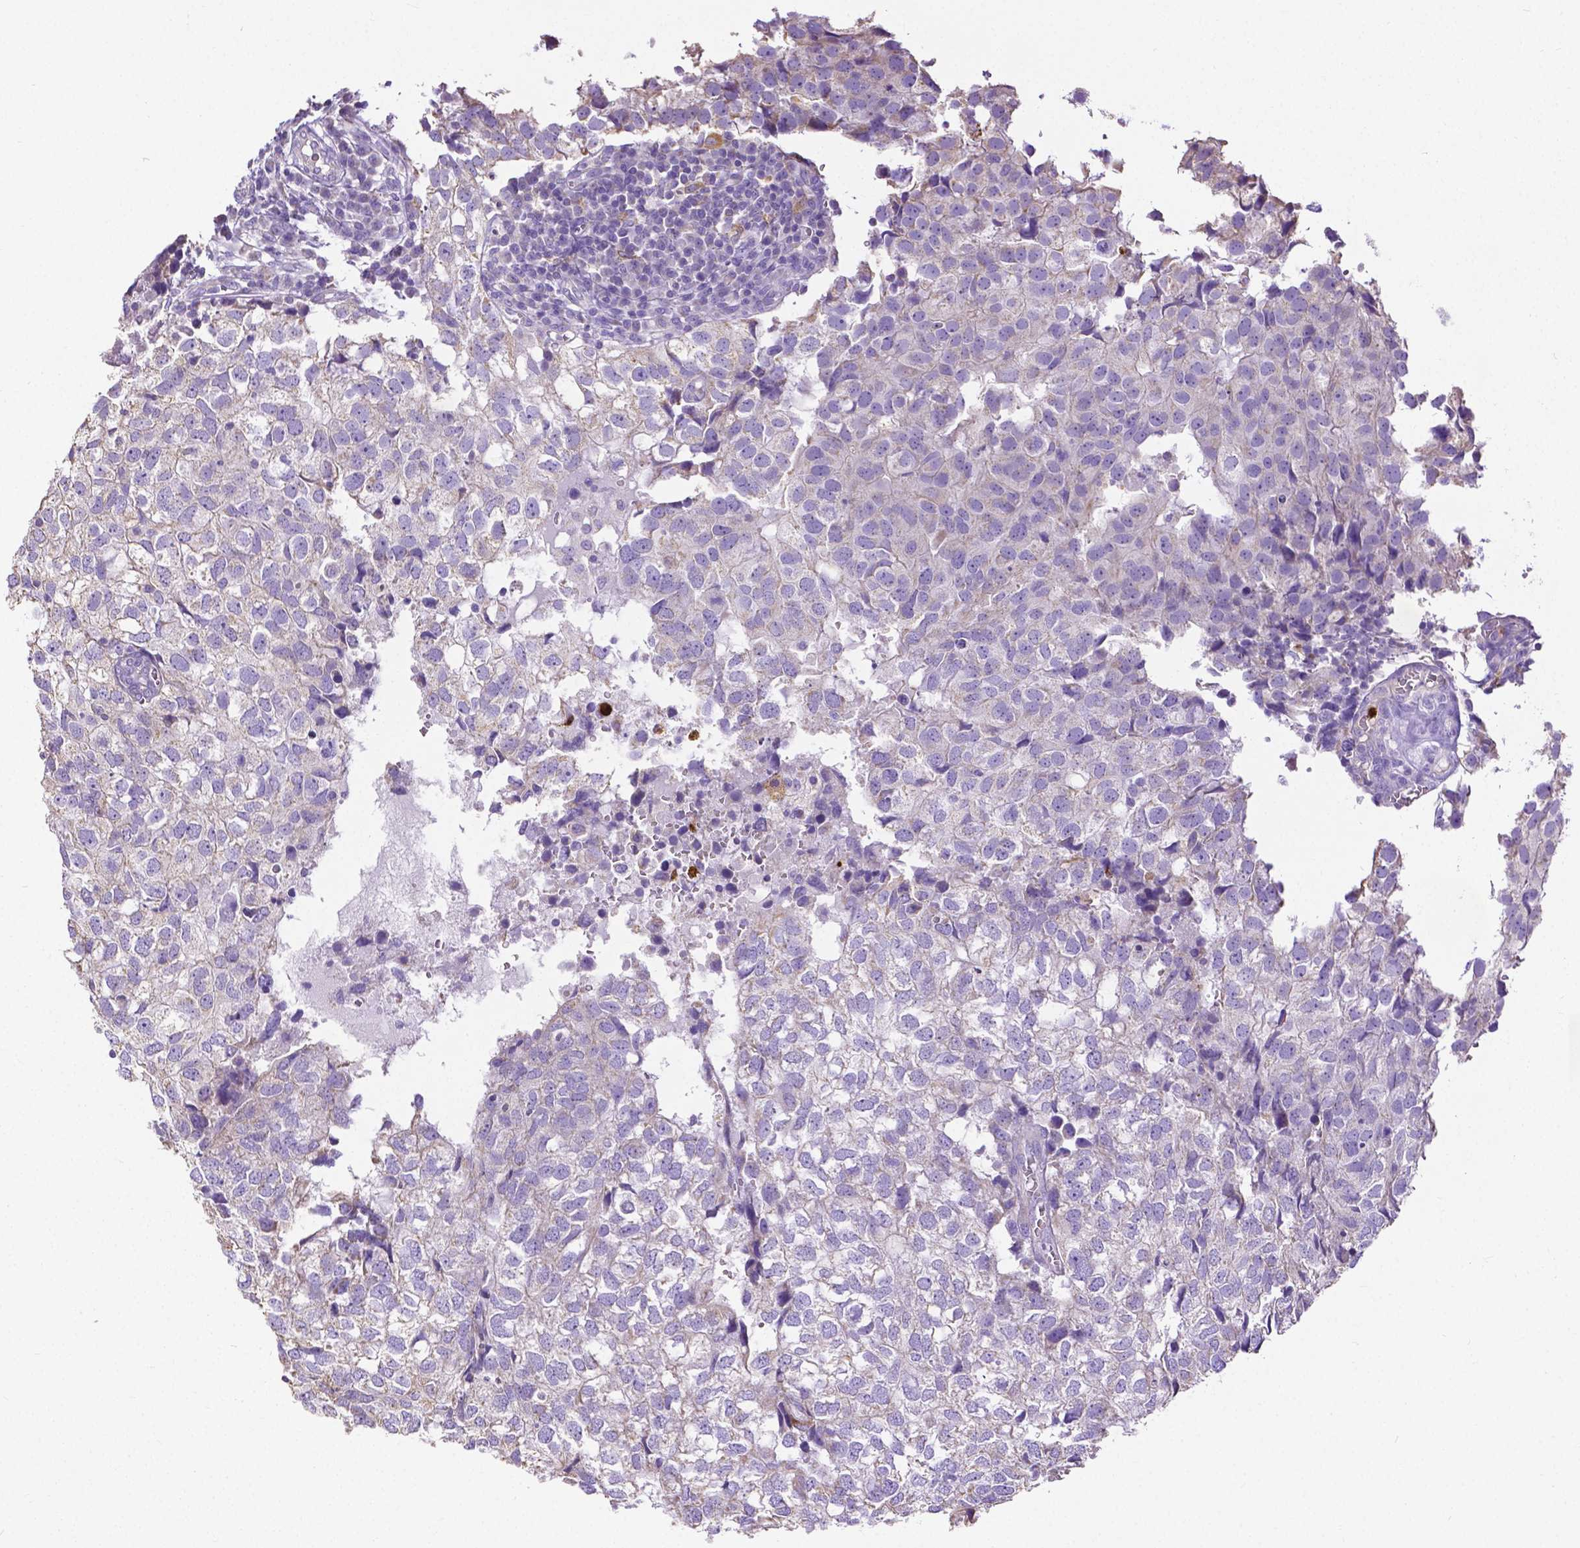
{"staining": {"intensity": "negative", "quantity": "none", "location": "none"}, "tissue": "breast cancer", "cell_type": "Tumor cells", "image_type": "cancer", "snomed": [{"axis": "morphology", "description": "Duct carcinoma"}, {"axis": "topography", "description": "Breast"}], "caption": "Photomicrograph shows no protein positivity in tumor cells of breast cancer tissue.", "gene": "MMP9", "patient": {"sex": "female", "age": 30}}